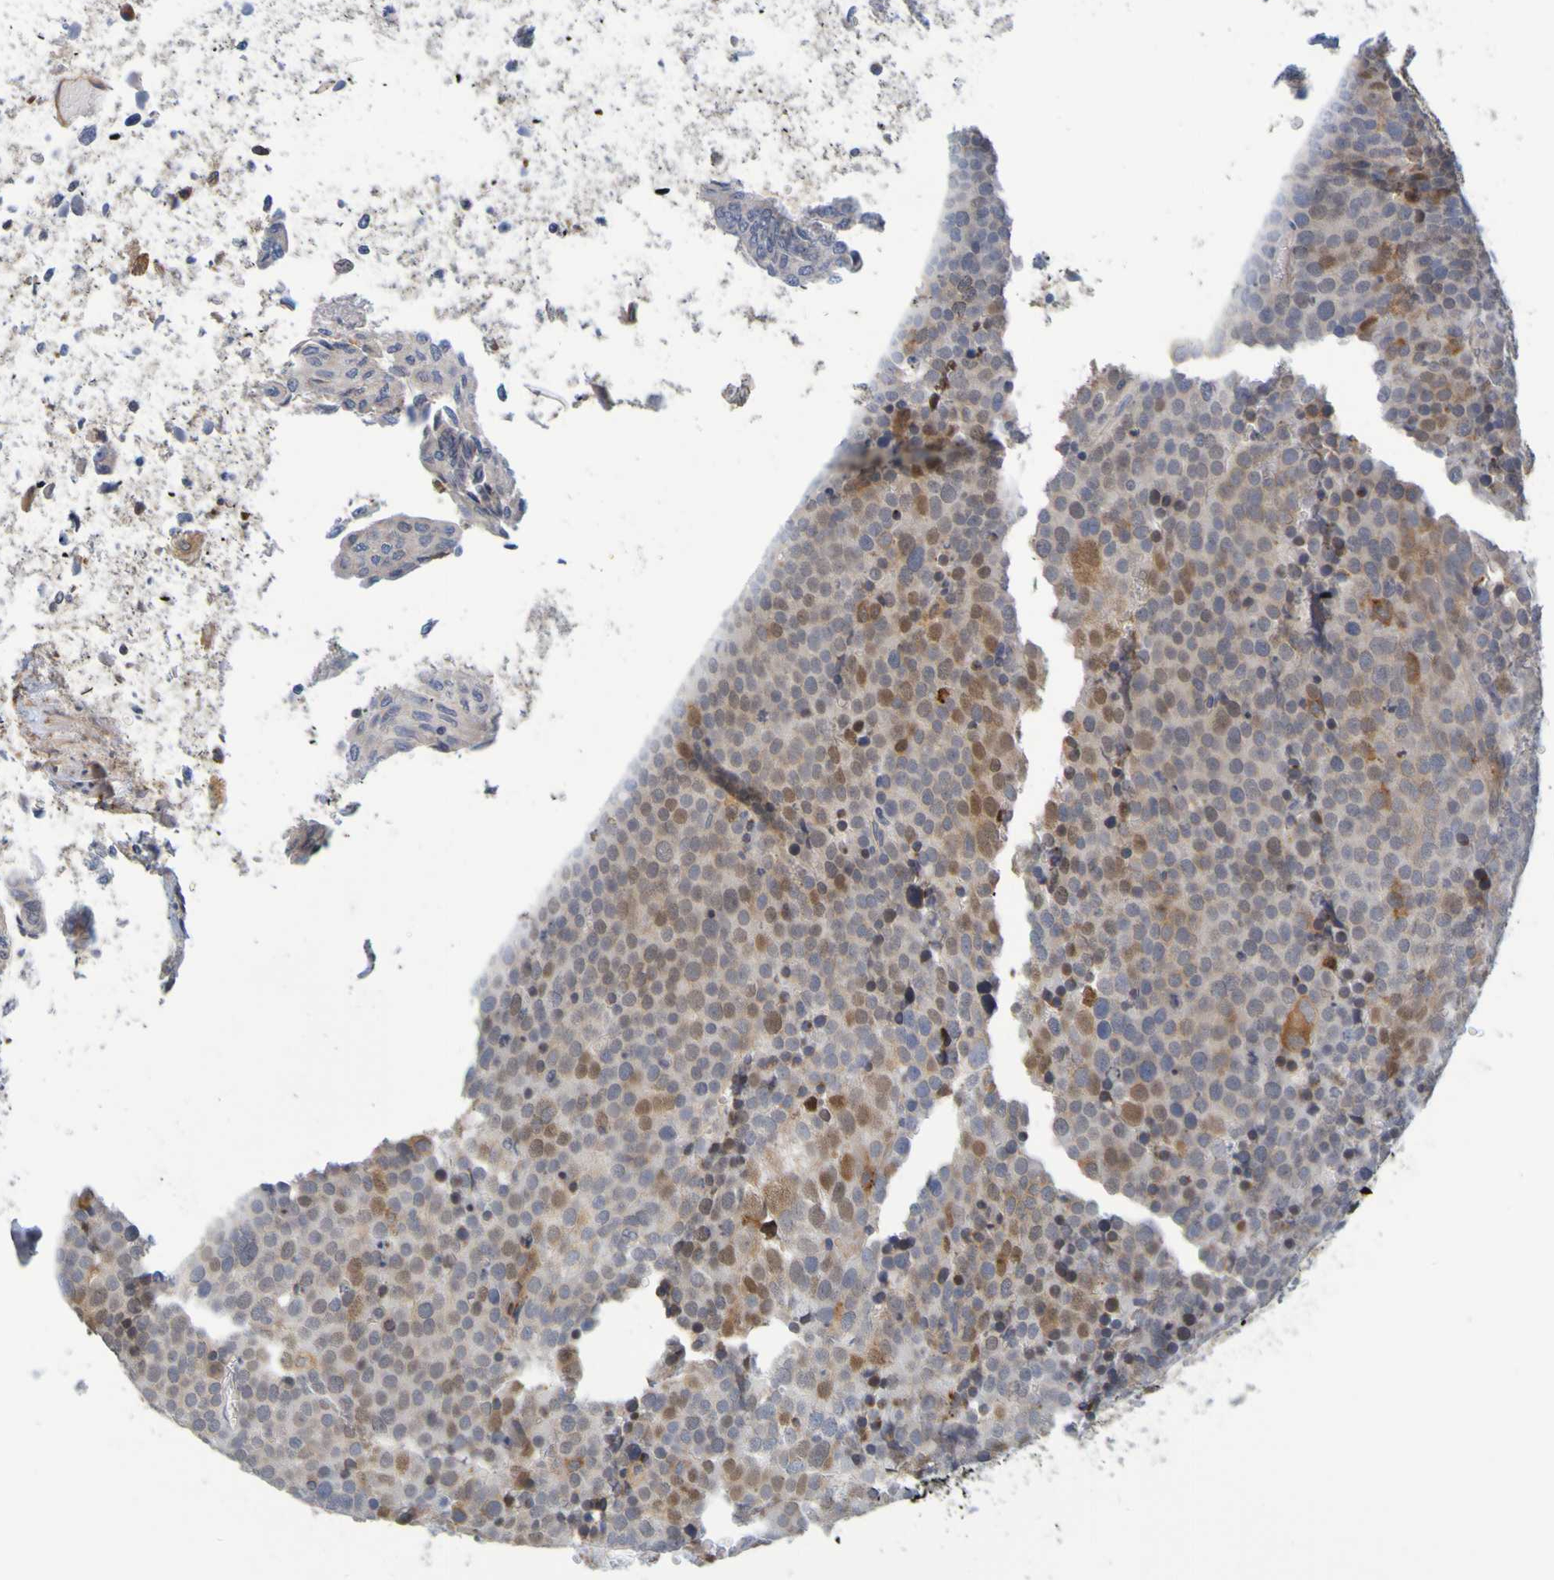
{"staining": {"intensity": "strong", "quantity": "25%-75%", "location": "cytoplasmic/membranous,nuclear"}, "tissue": "testis cancer", "cell_type": "Tumor cells", "image_type": "cancer", "snomed": [{"axis": "morphology", "description": "Seminoma, NOS"}, {"axis": "topography", "description": "Testis"}], "caption": "Seminoma (testis) stained with a protein marker shows strong staining in tumor cells.", "gene": "SIL1", "patient": {"sex": "male", "age": 71}}